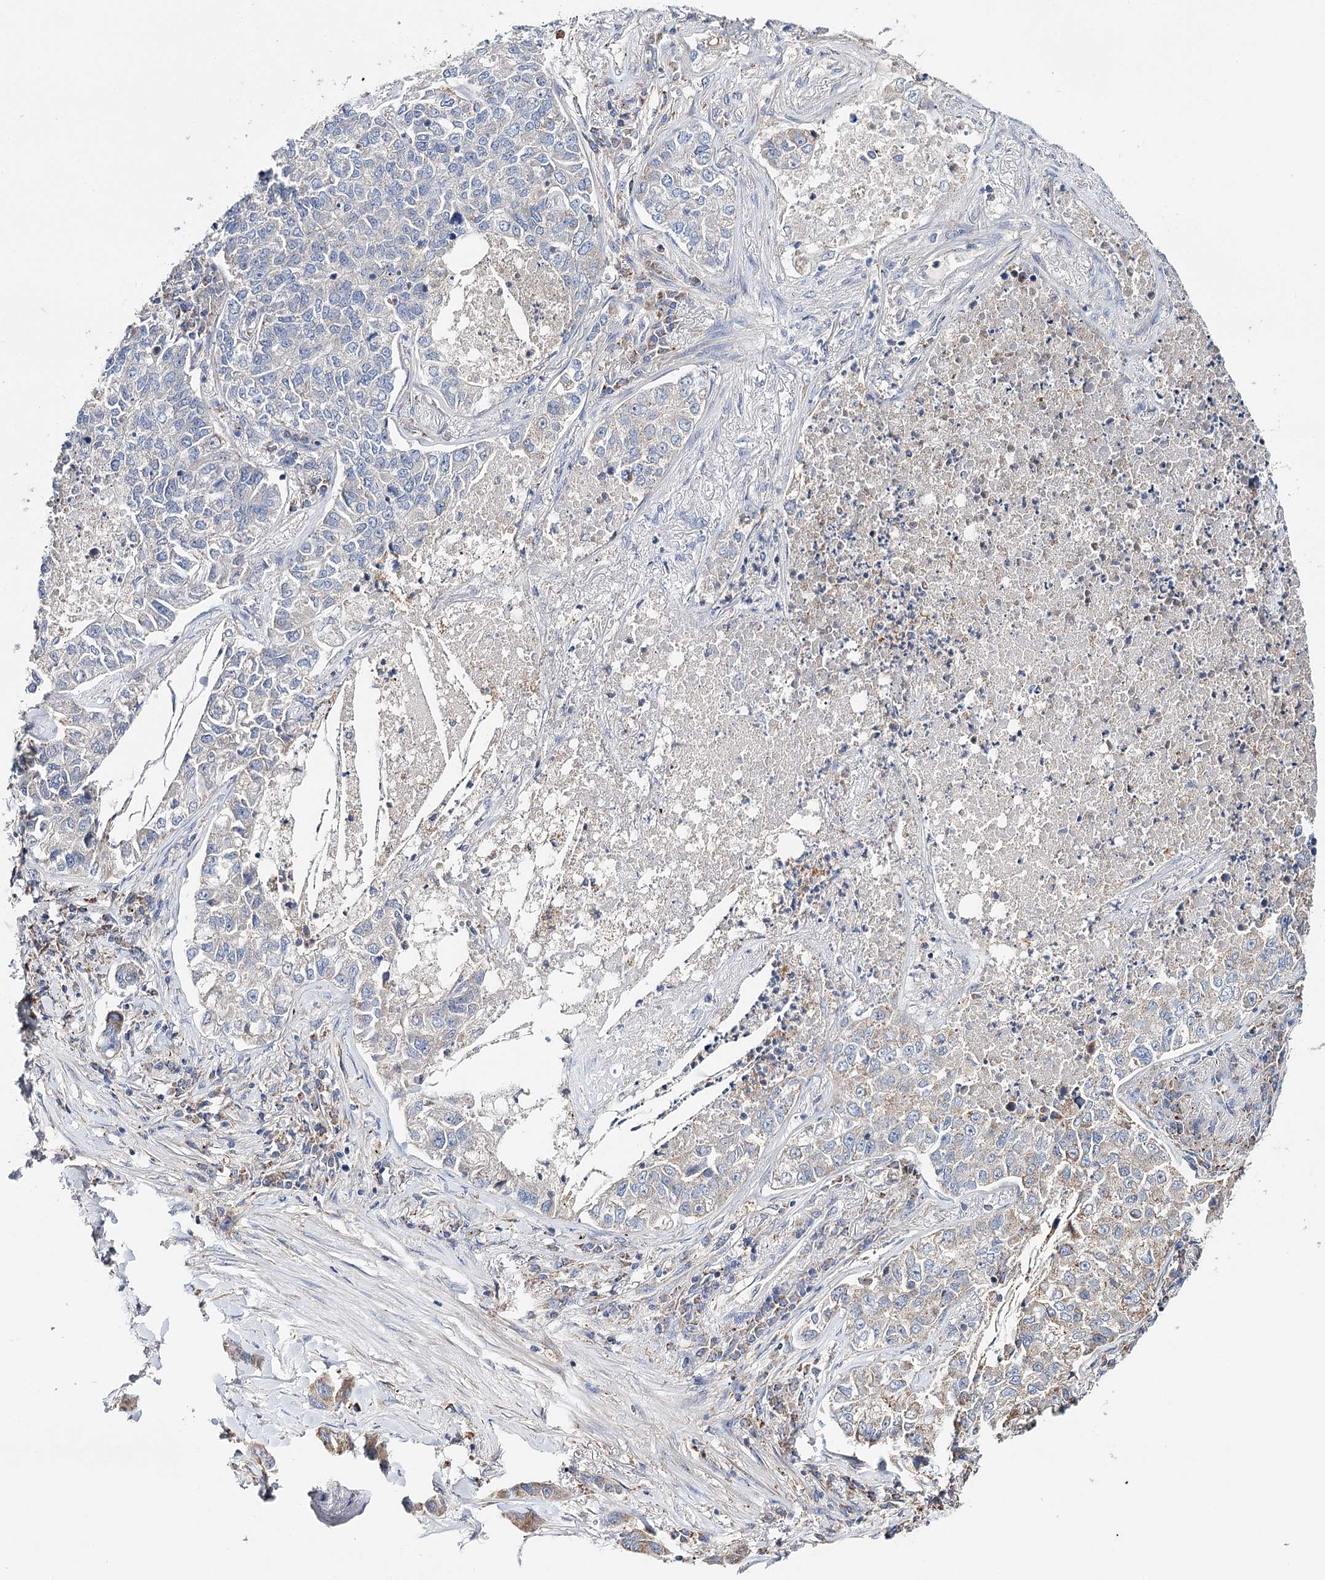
{"staining": {"intensity": "negative", "quantity": "none", "location": "none"}, "tissue": "lung cancer", "cell_type": "Tumor cells", "image_type": "cancer", "snomed": [{"axis": "morphology", "description": "Adenocarcinoma, NOS"}, {"axis": "topography", "description": "Lung"}], "caption": "Immunohistochemistry (IHC) histopathology image of human lung cancer (adenocarcinoma) stained for a protein (brown), which displays no staining in tumor cells. (DAB IHC, high magnification).", "gene": "CFAP46", "patient": {"sex": "male", "age": 49}}